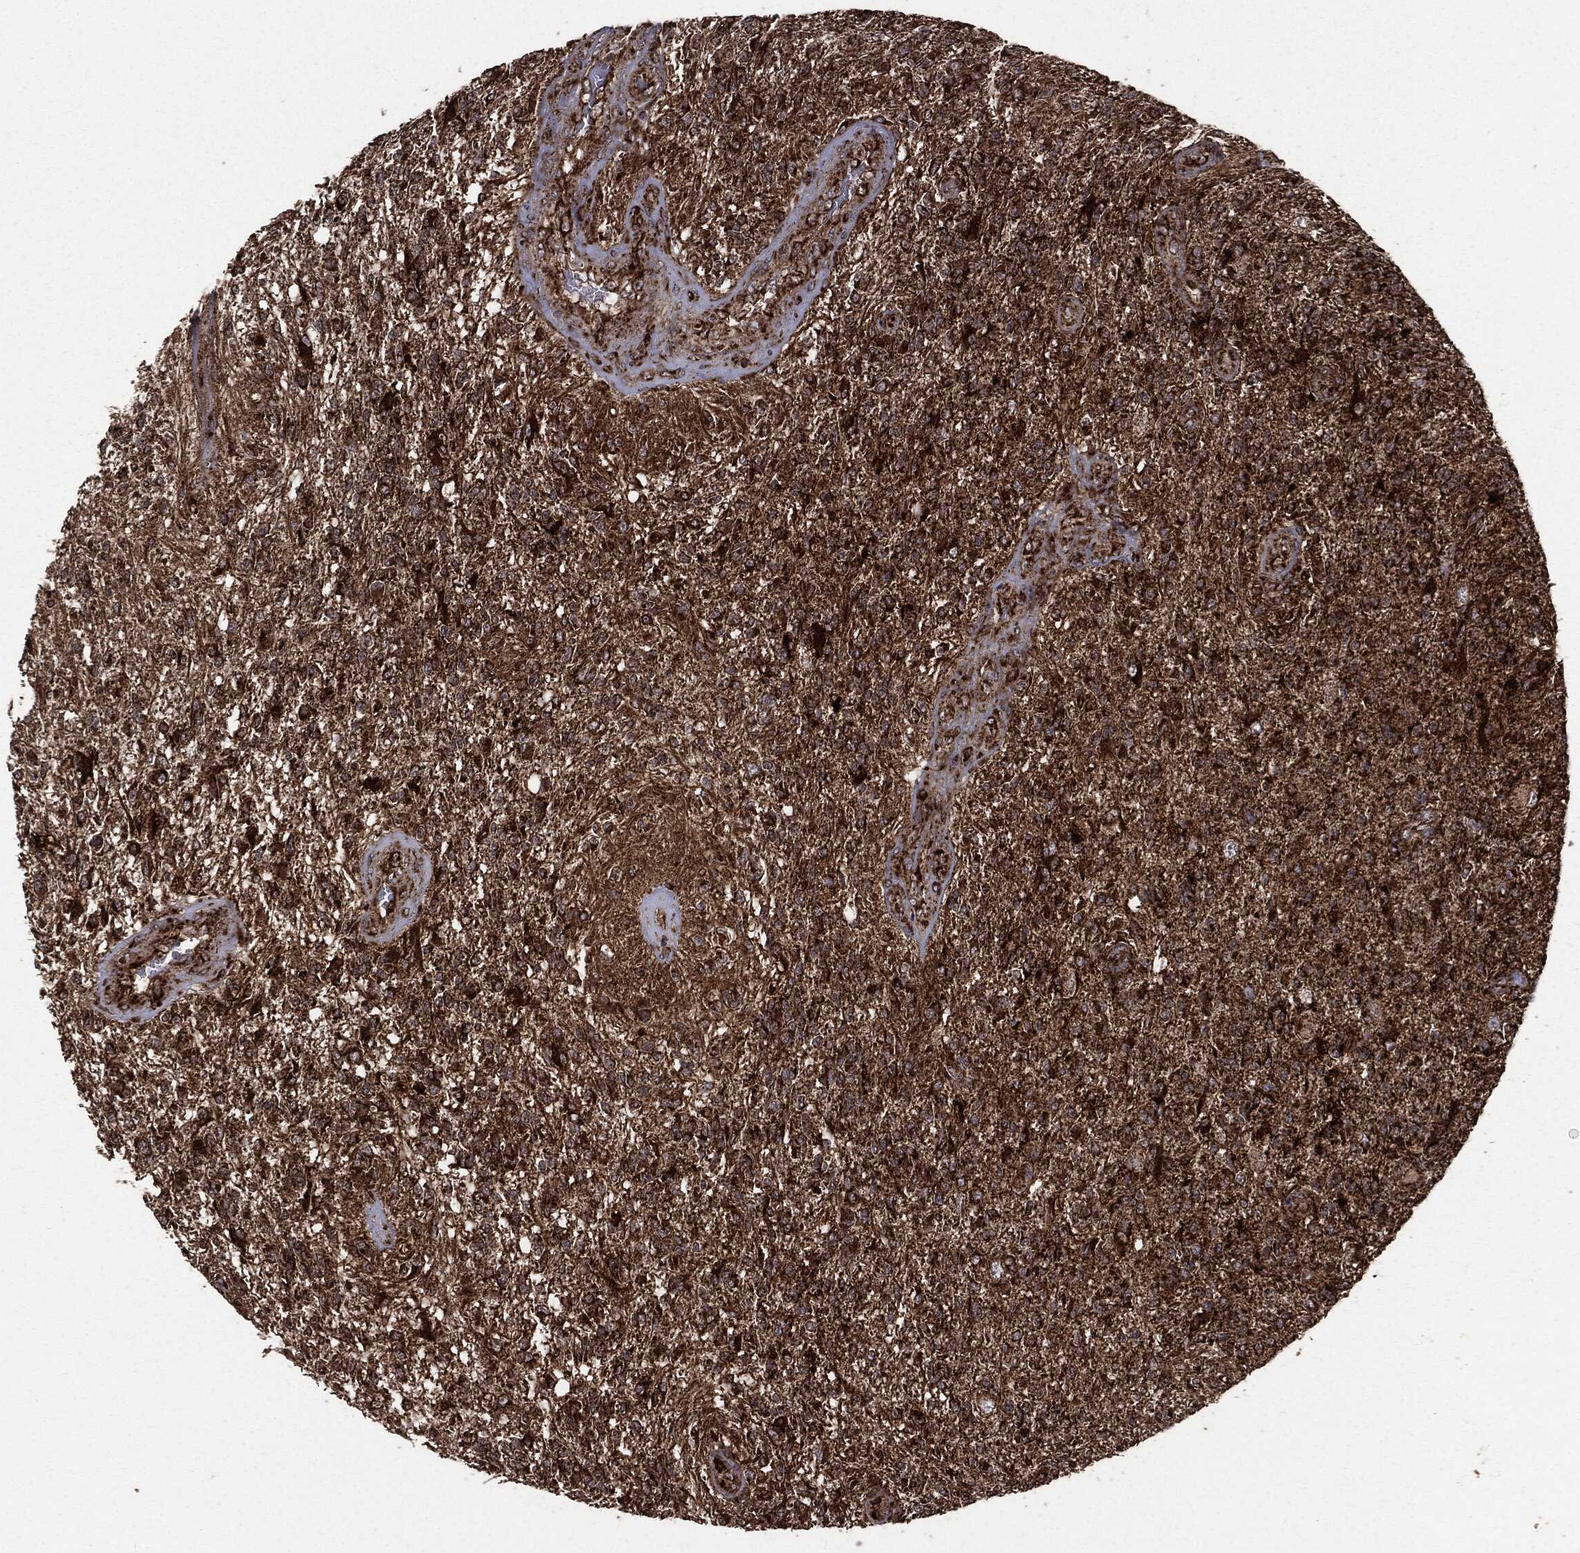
{"staining": {"intensity": "strong", "quantity": ">75%", "location": "cytoplasmic/membranous"}, "tissue": "glioma", "cell_type": "Tumor cells", "image_type": "cancer", "snomed": [{"axis": "morphology", "description": "Glioma, malignant, High grade"}, {"axis": "topography", "description": "Brain"}], "caption": "Immunohistochemistry (IHC) of malignant glioma (high-grade) demonstrates high levels of strong cytoplasmic/membranous staining in about >75% of tumor cells.", "gene": "MAP2K1", "patient": {"sex": "male", "age": 56}}